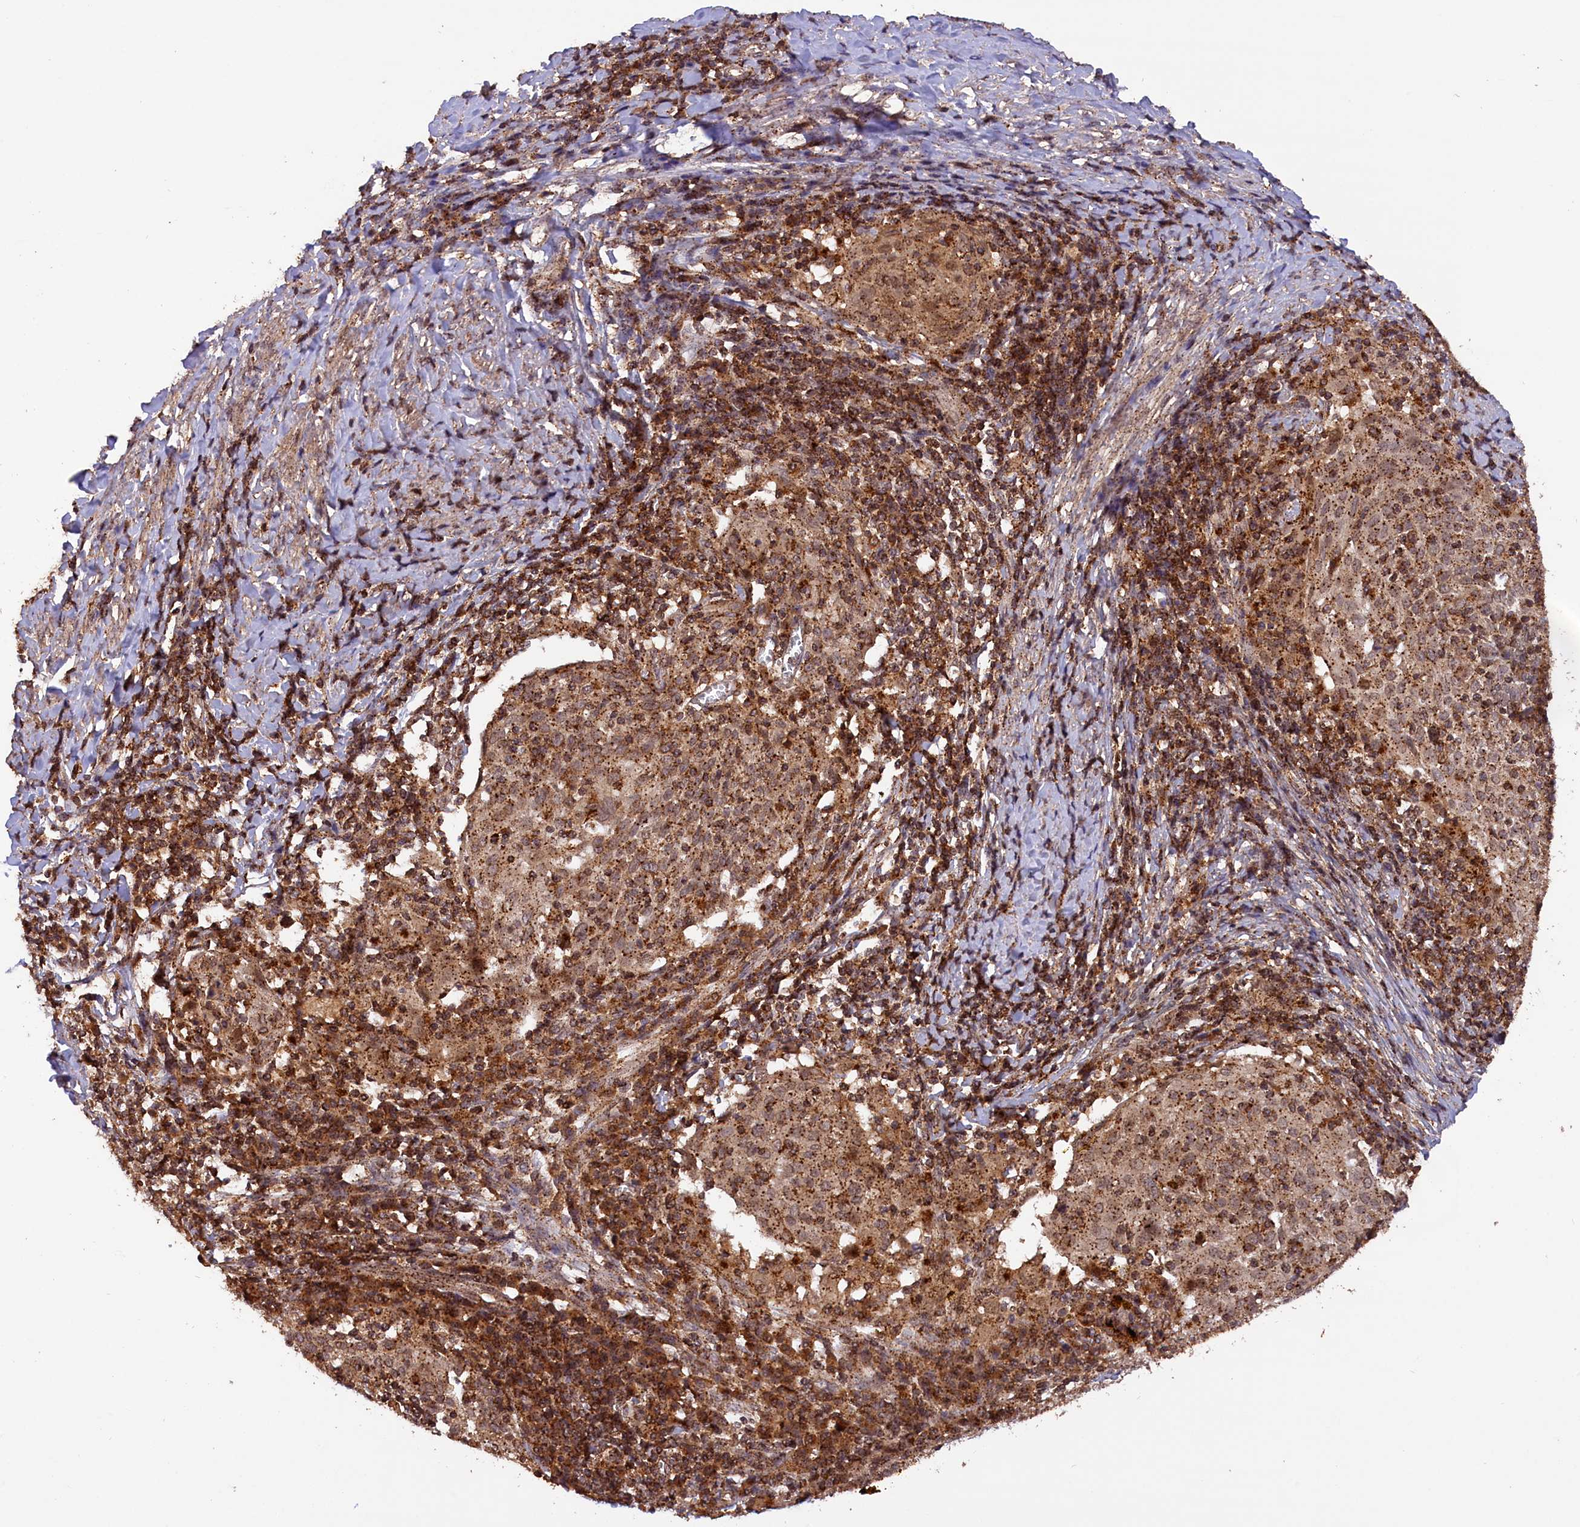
{"staining": {"intensity": "moderate", "quantity": ">75%", "location": "cytoplasmic/membranous"}, "tissue": "cervical cancer", "cell_type": "Tumor cells", "image_type": "cancer", "snomed": [{"axis": "morphology", "description": "Squamous cell carcinoma, NOS"}, {"axis": "topography", "description": "Cervix"}], "caption": "Human cervical squamous cell carcinoma stained for a protein (brown) reveals moderate cytoplasmic/membranous positive staining in about >75% of tumor cells.", "gene": "IST1", "patient": {"sex": "female", "age": 52}}